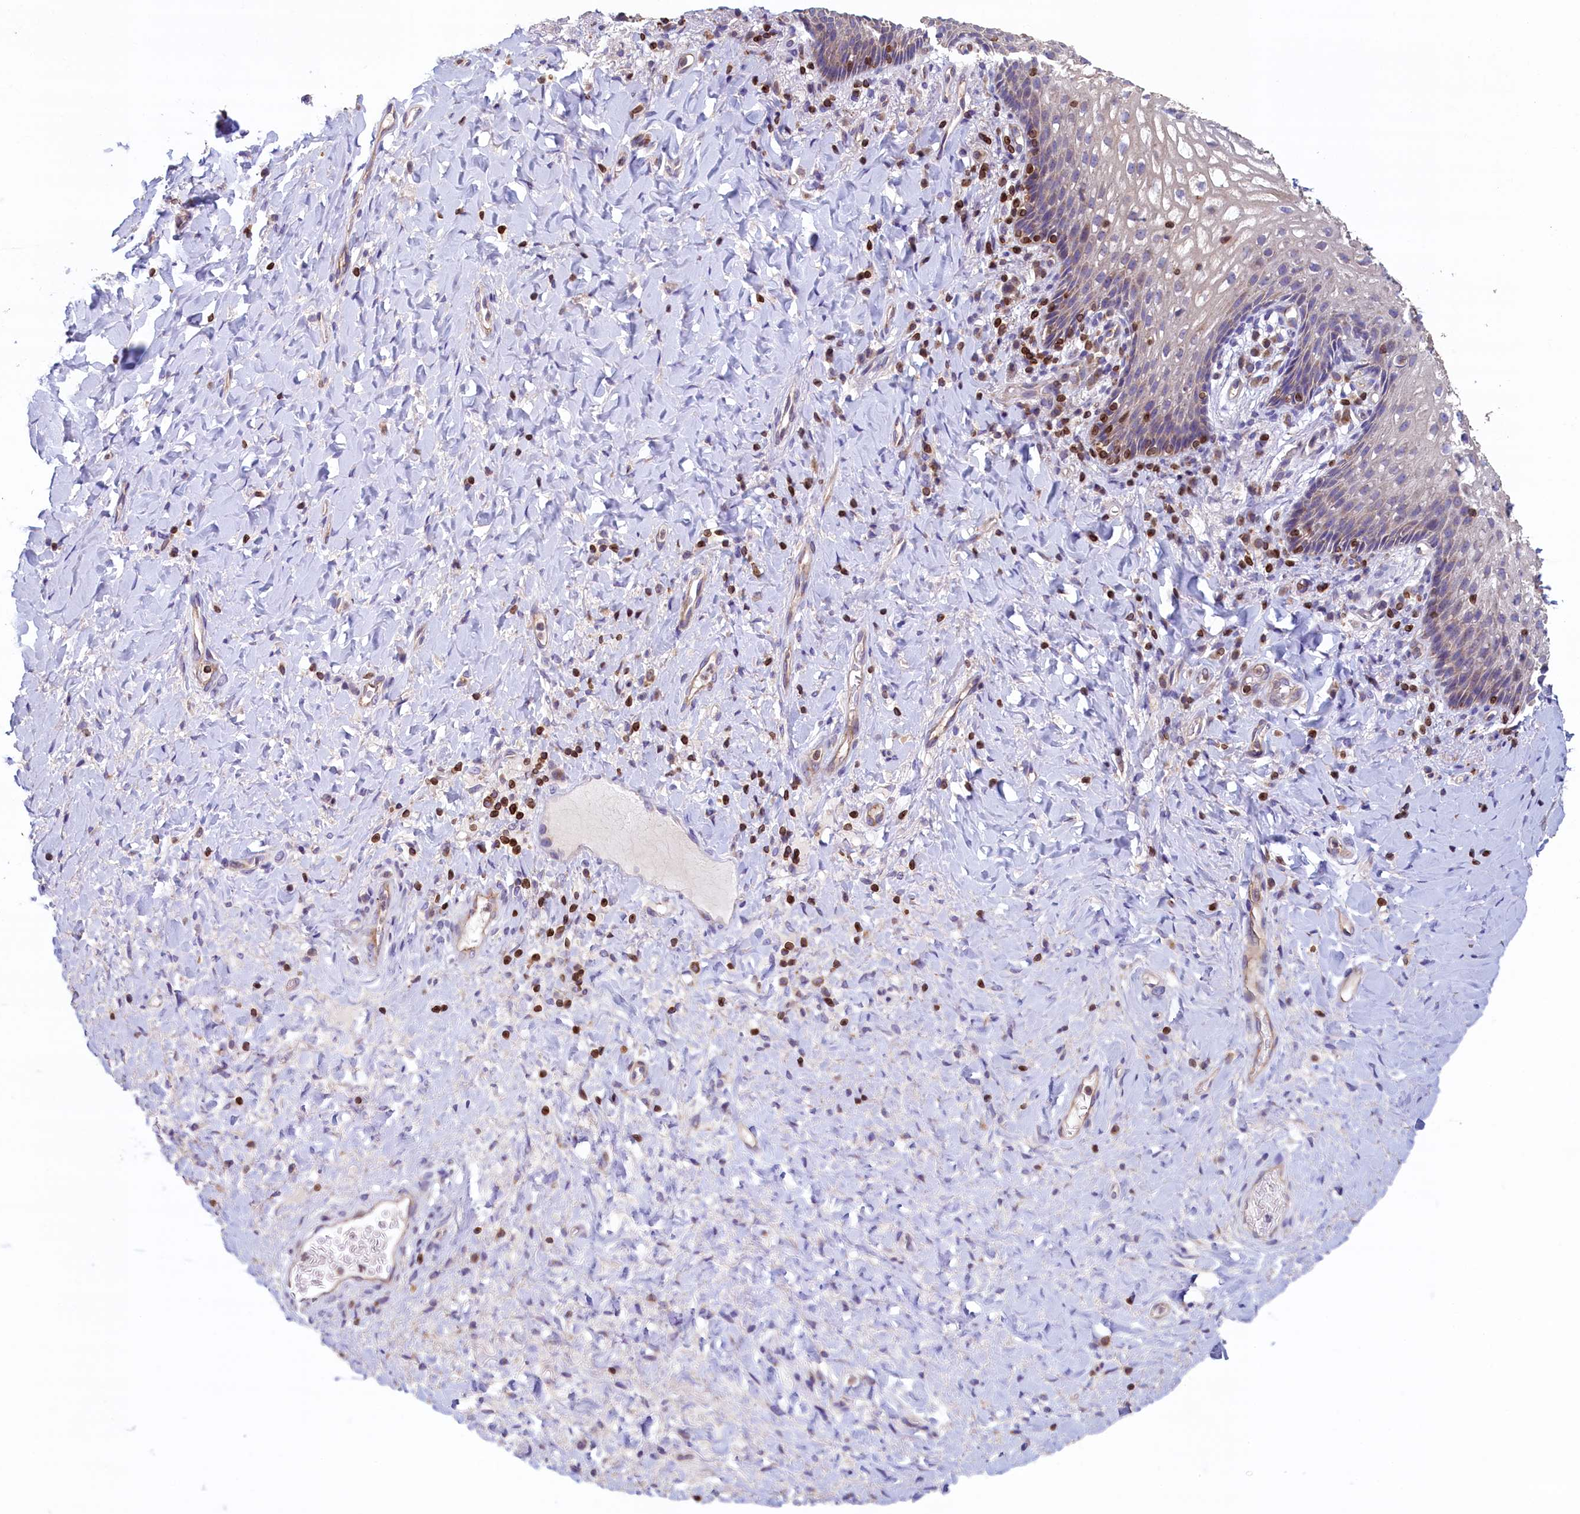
{"staining": {"intensity": "weak", "quantity": "25%-75%", "location": "cytoplasmic/membranous"}, "tissue": "vagina", "cell_type": "Squamous epithelial cells", "image_type": "normal", "snomed": [{"axis": "morphology", "description": "Normal tissue, NOS"}, {"axis": "topography", "description": "Vagina"}], "caption": "Human vagina stained with a brown dye shows weak cytoplasmic/membranous positive positivity in about 25%-75% of squamous epithelial cells.", "gene": "TRAF3IP3", "patient": {"sex": "female", "age": 60}}